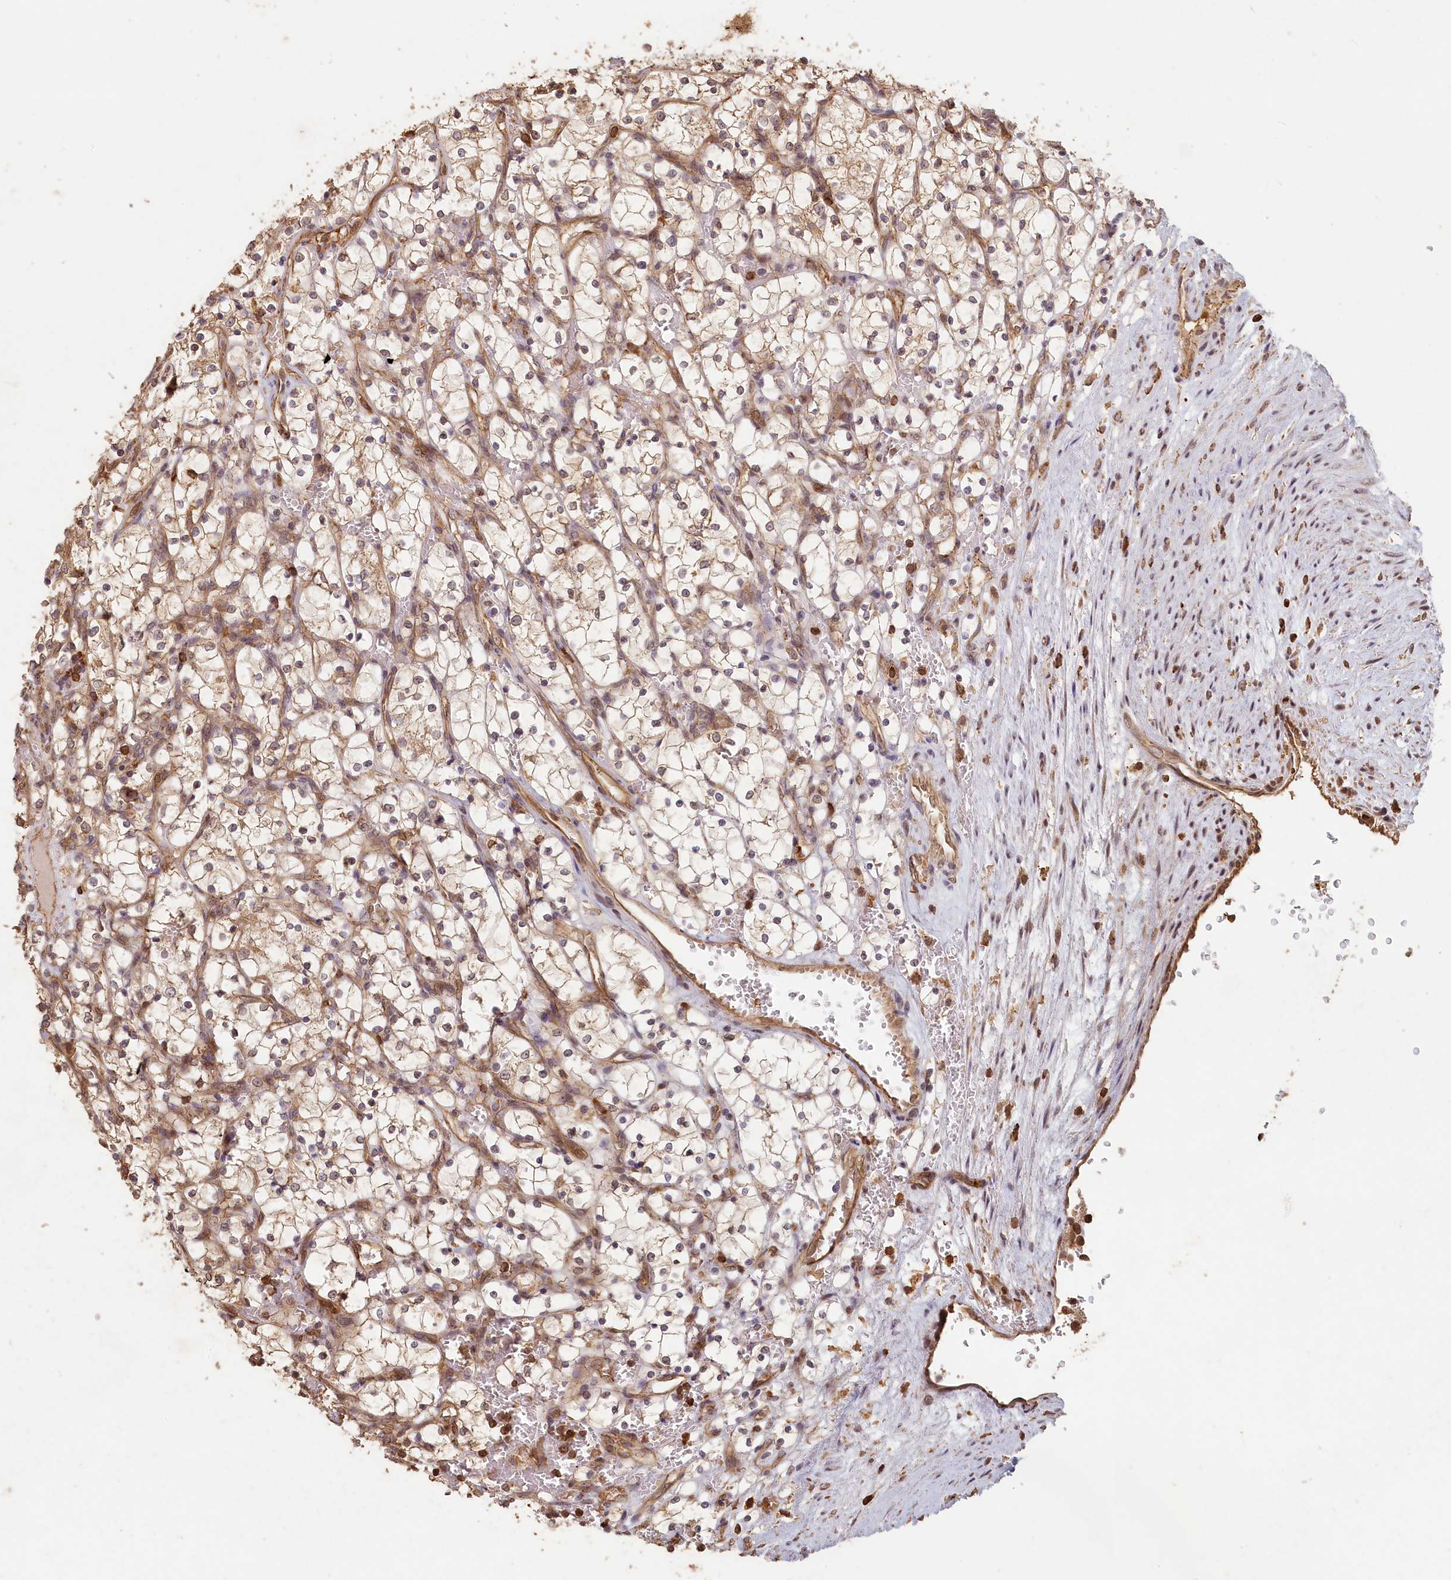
{"staining": {"intensity": "weak", "quantity": "<25%", "location": "cytoplasmic/membranous"}, "tissue": "renal cancer", "cell_type": "Tumor cells", "image_type": "cancer", "snomed": [{"axis": "morphology", "description": "Adenocarcinoma, NOS"}, {"axis": "topography", "description": "Kidney"}], "caption": "This histopathology image is of adenocarcinoma (renal) stained with IHC to label a protein in brown with the nuclei are counter-stained blue. There is no staining in tumor cells. Nuclei are stained in blue.", "gene": "MADD", "patient": {"sex": "female", "age": 69}}